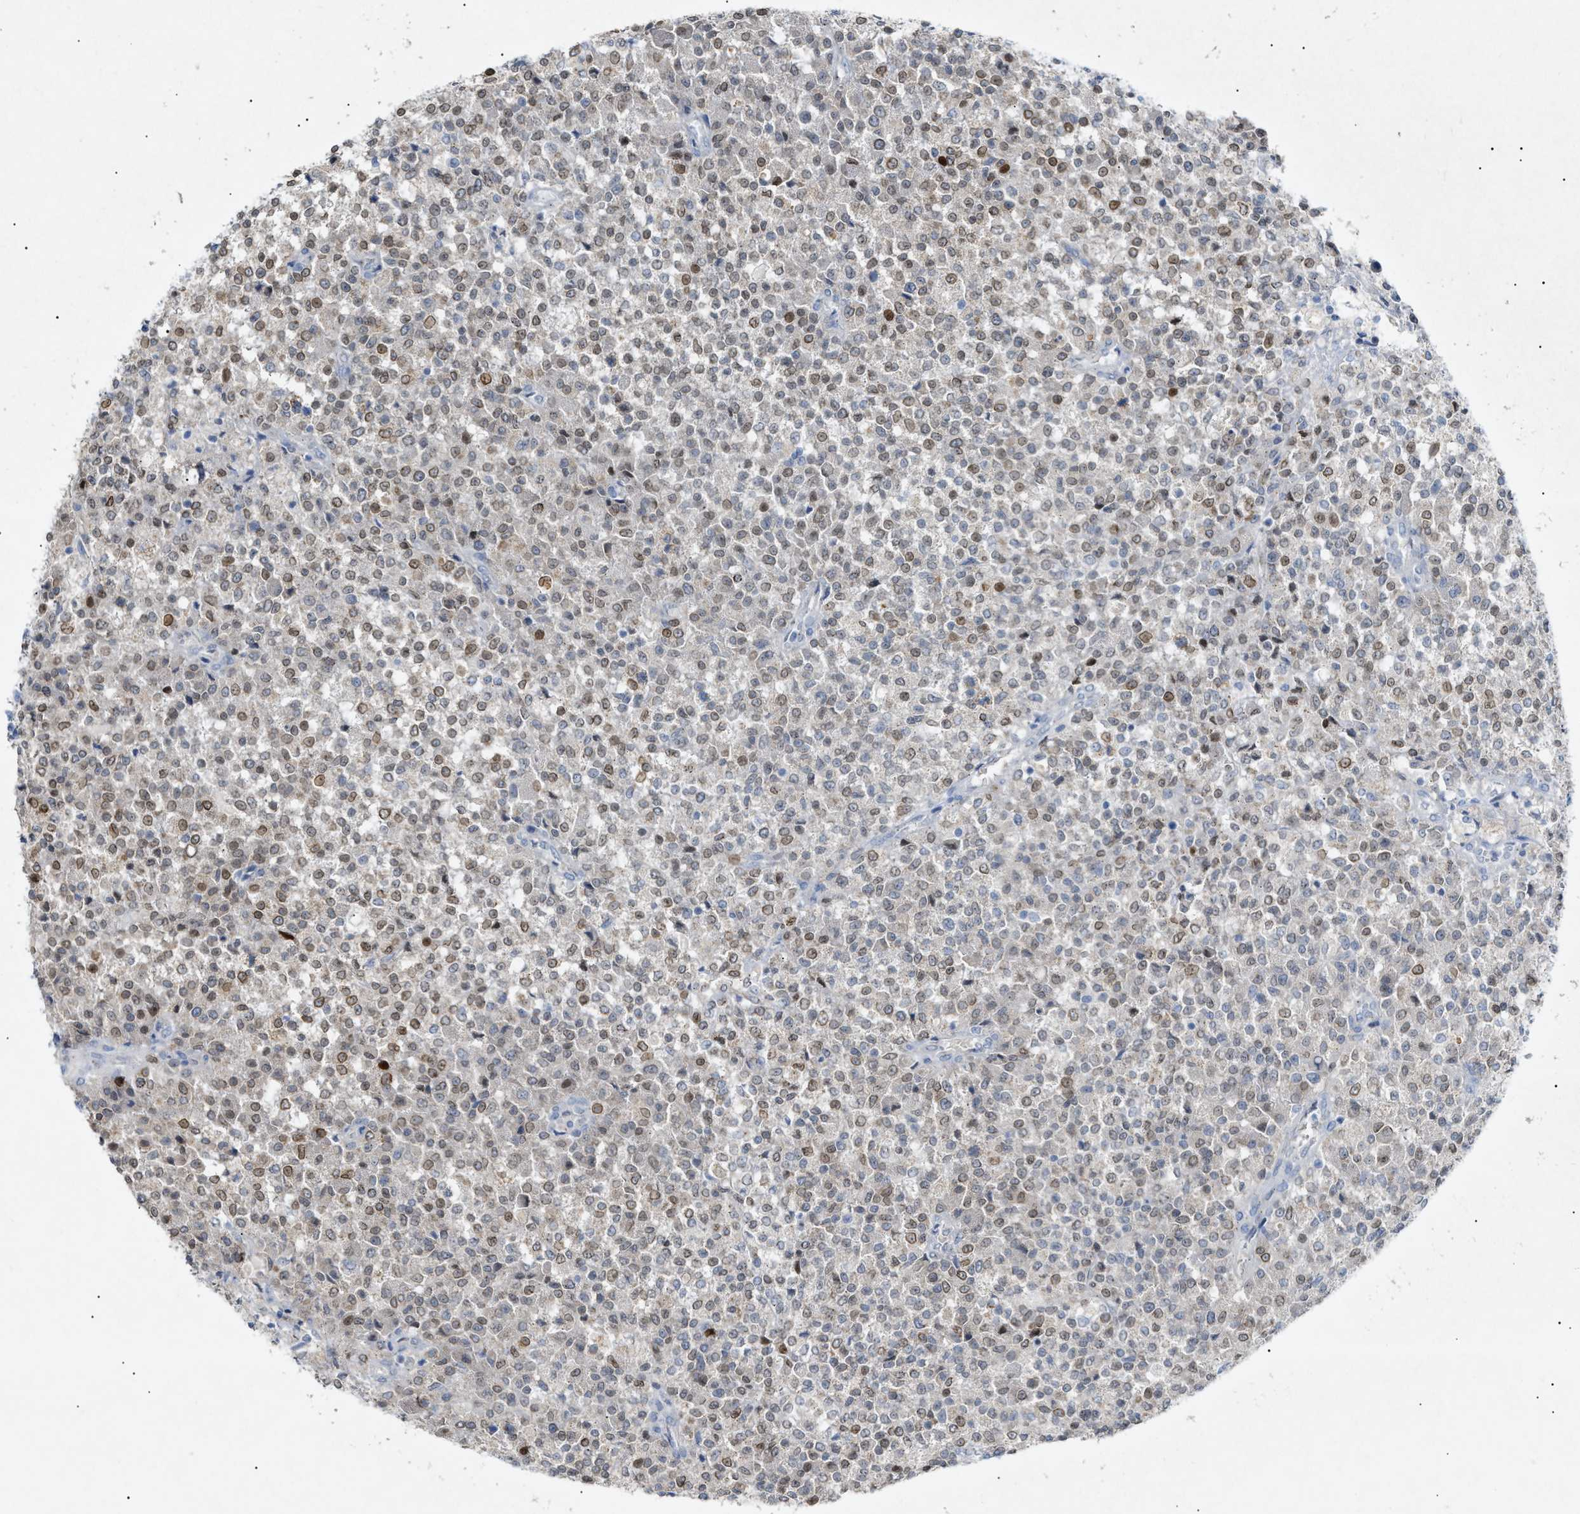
{"staining": {"intensity": "moderate", "quantity": ">75%", "location": "cytoplasmic/membranous,nuclear"}, "tissue": "testis cancer", "cell_type": "Tumor cells", "image_type": "cancer", "snomed": [{"axis": "morphology", "description": "Seminoma, NOS"}, {"axis": "topography", "description": "Testis"}], "caption": "Human seminoma (testis) stained for a protein (brown) reveals moderate cytoplasmic/membranous and nuclear positive staining in approximately >75% of tumor cells.", "gene": "SLC25A31", "patient": {"sex": "male", "age": 59}}